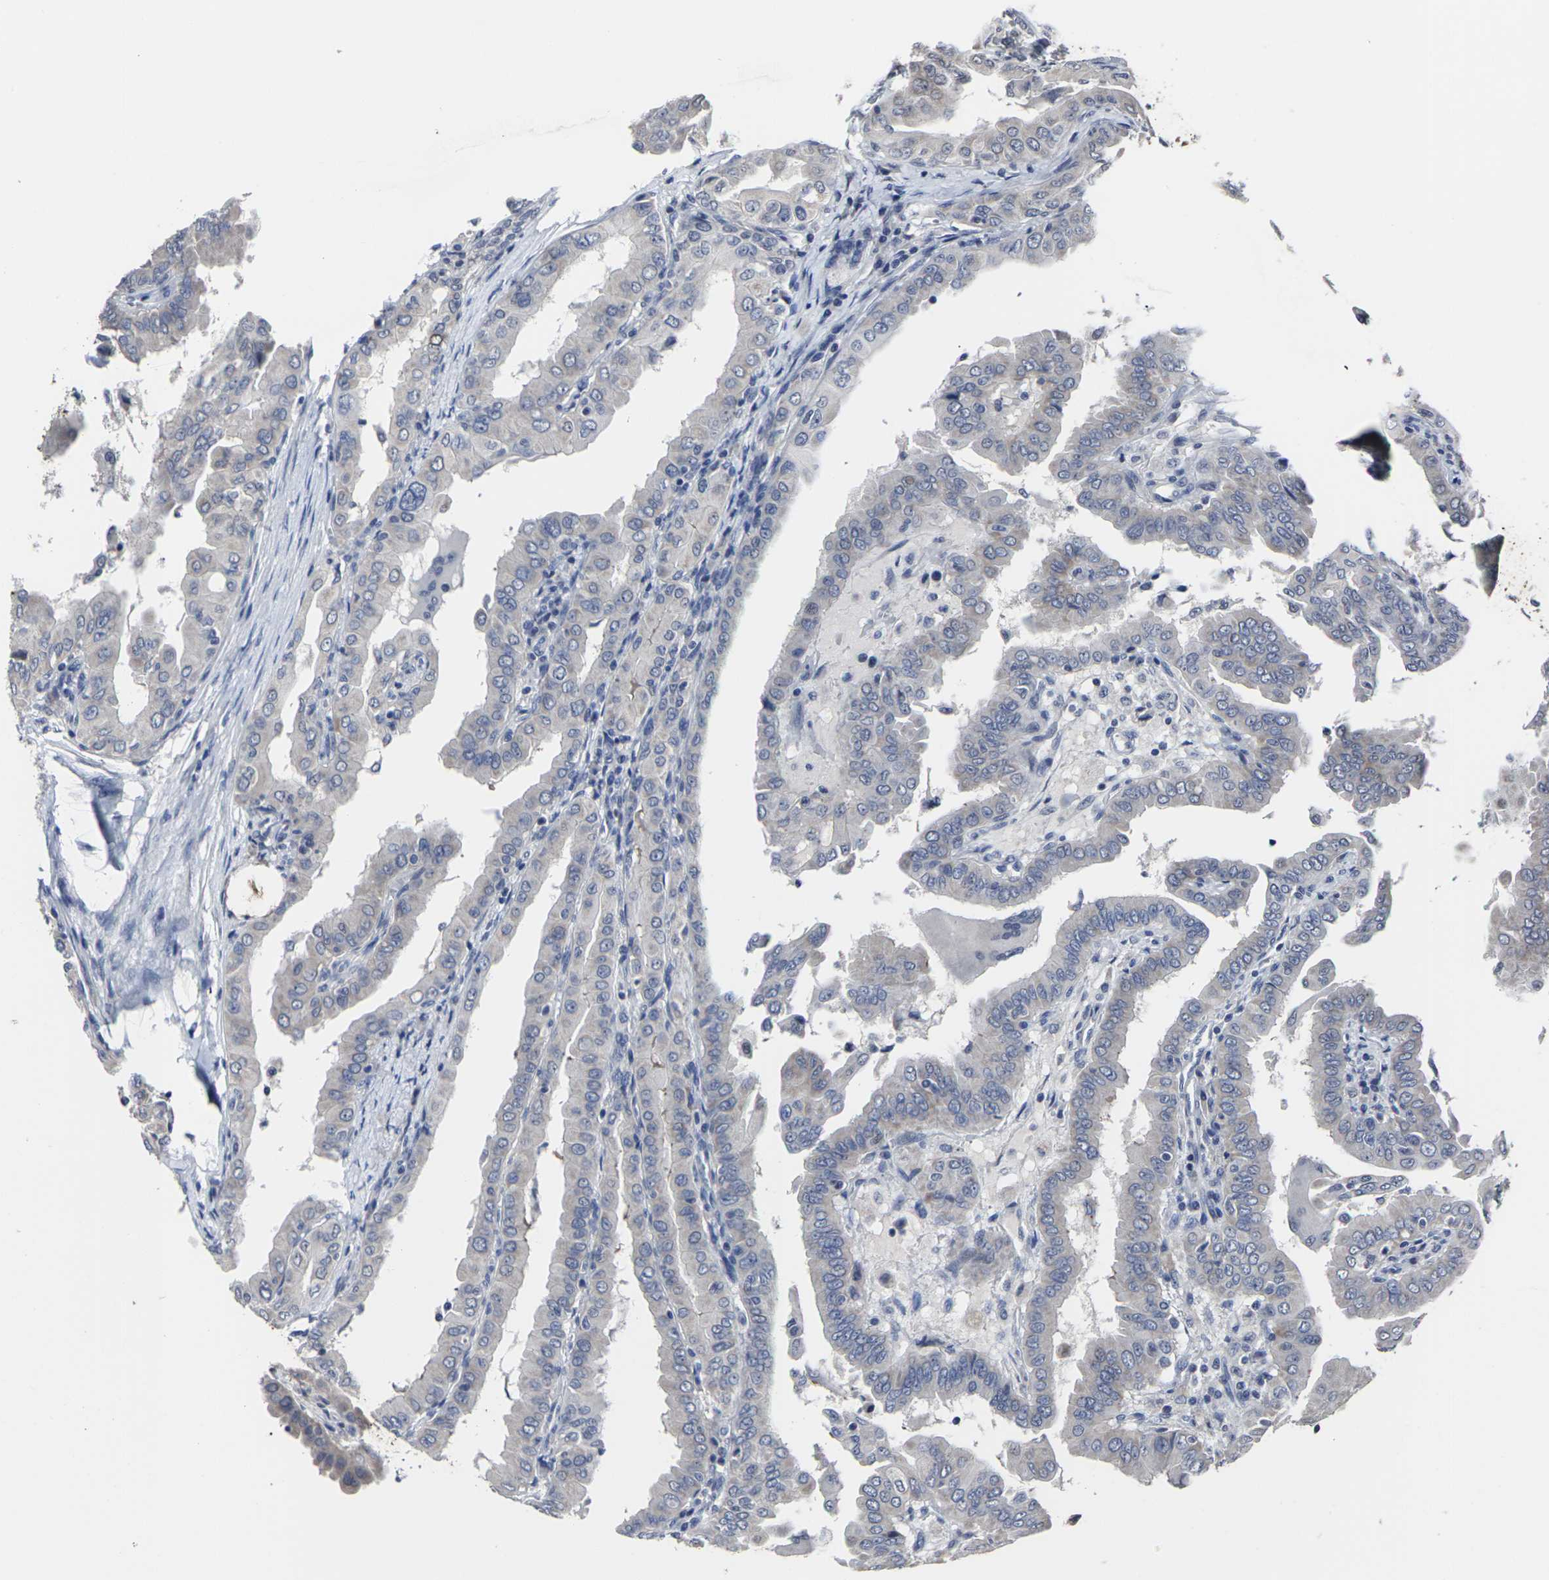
{"staining": {"intensity": "negative", "quantity": "none", "location": "none"}, "tissue": "thyroid cancer", "cell_type": "Tumor cells", "image_type": "cancer", "snomed": [{"axis": "morphology", "description": "Papillary adenocarcinoma, NOS"}, {"axis": "topography", "description": "Thyroid gland"}], "caption": "Immunohistochemical staining of human papillary adenocarcinoma (thyroid) demonstrates no significant expression in tumor cells.", "gene": "MSANTD4", "patient": {"sex": "male", "age": 33}}